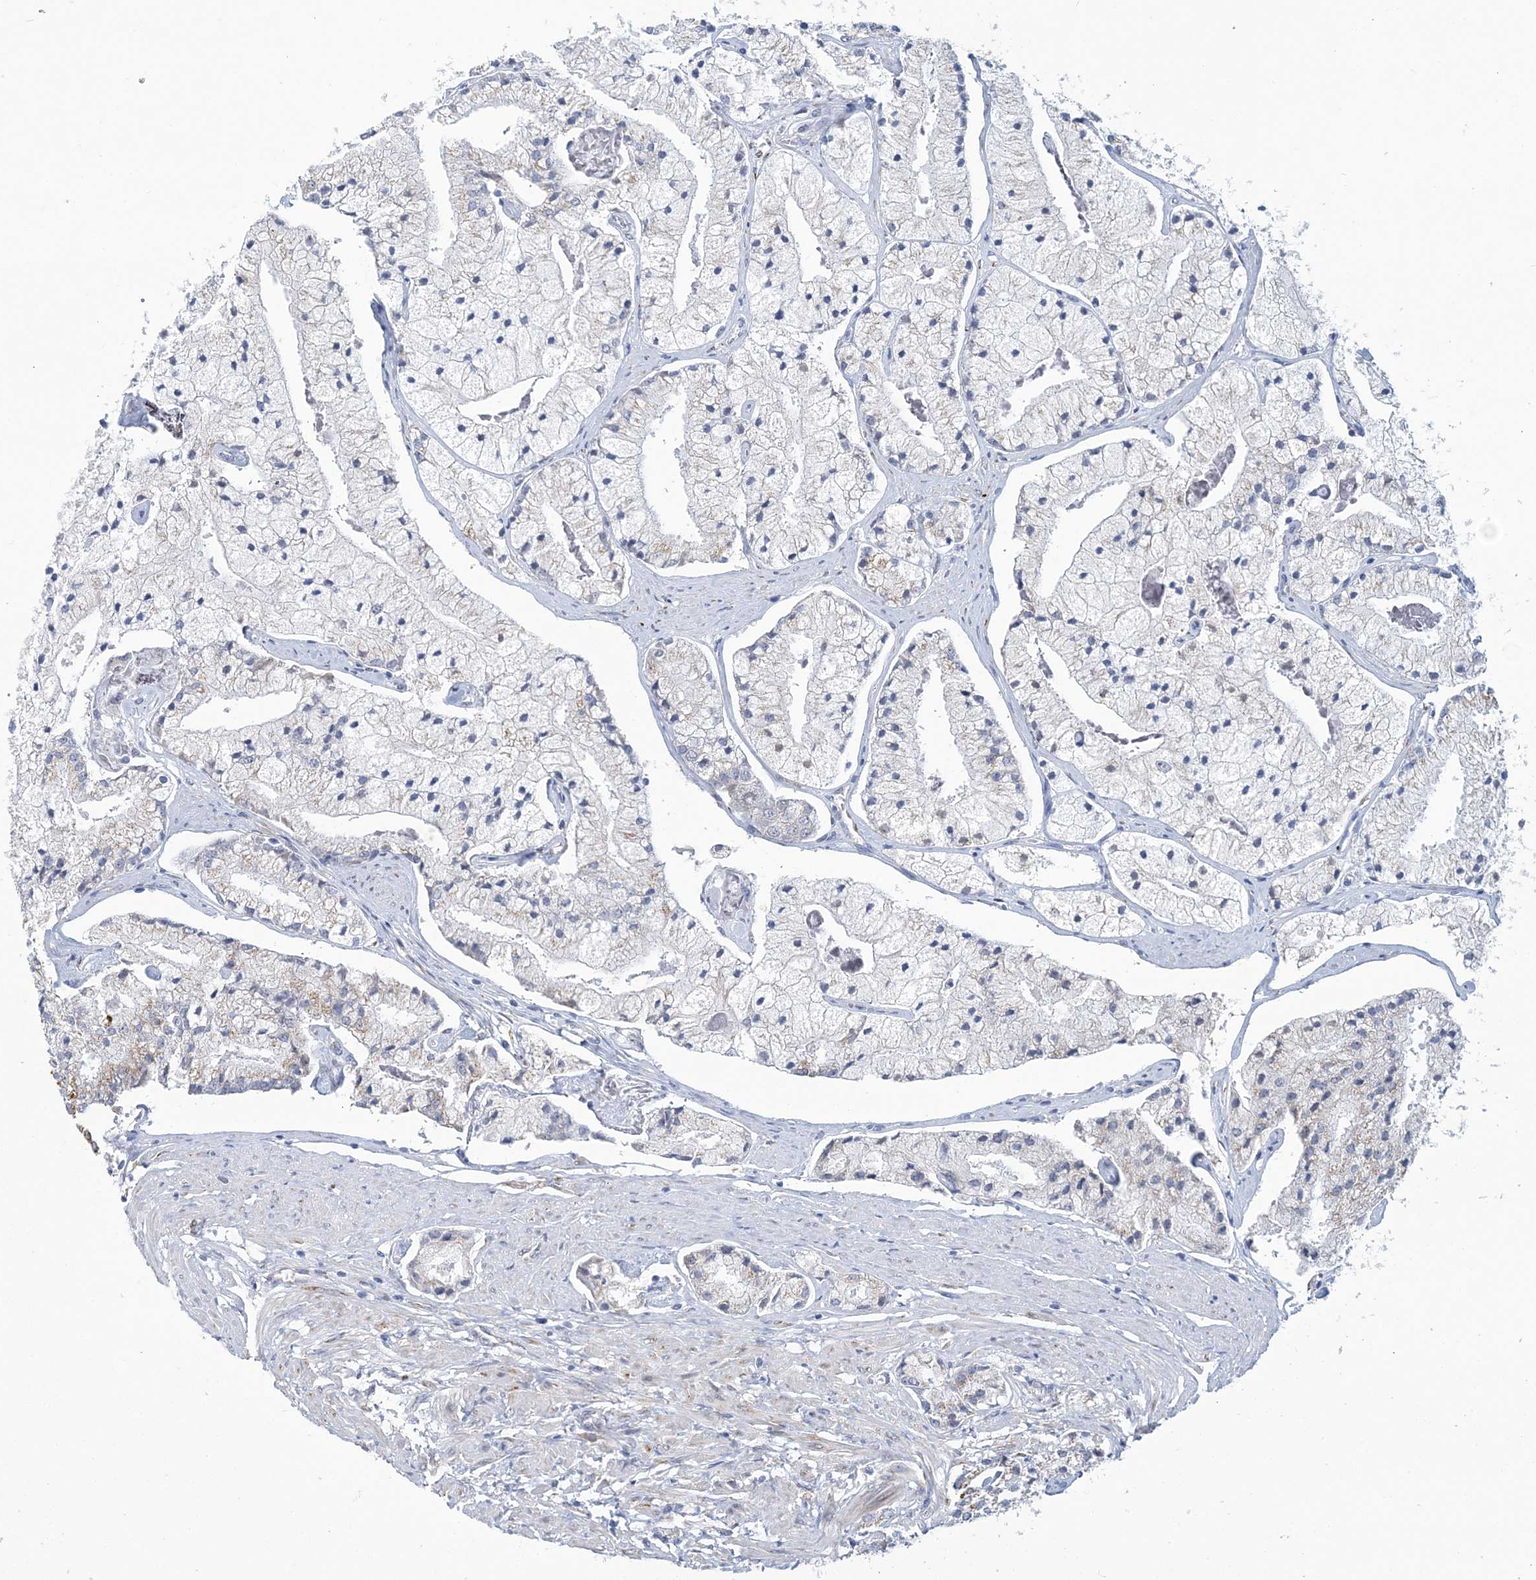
{"staining": {"intensity": "weak", "quantity": "25%-75%", "location": "cytoplasmic/membranous"}, "tissue": "prostate cancer", "cell_type": "Tumor cells", "image_type": "cancer", "snomed": [{"axis": "morphology", "description": "Adenocarcinoma, High grade"}, {"axis": "topography", "description": "Prostate"}], "caption": "Human prostate high-grade adenocarcinoma stained with a protein marker displays weak staining in tumor cells.", "gene": "PLEKHG4B", "patient": {"sex": "male", "age": 50}}